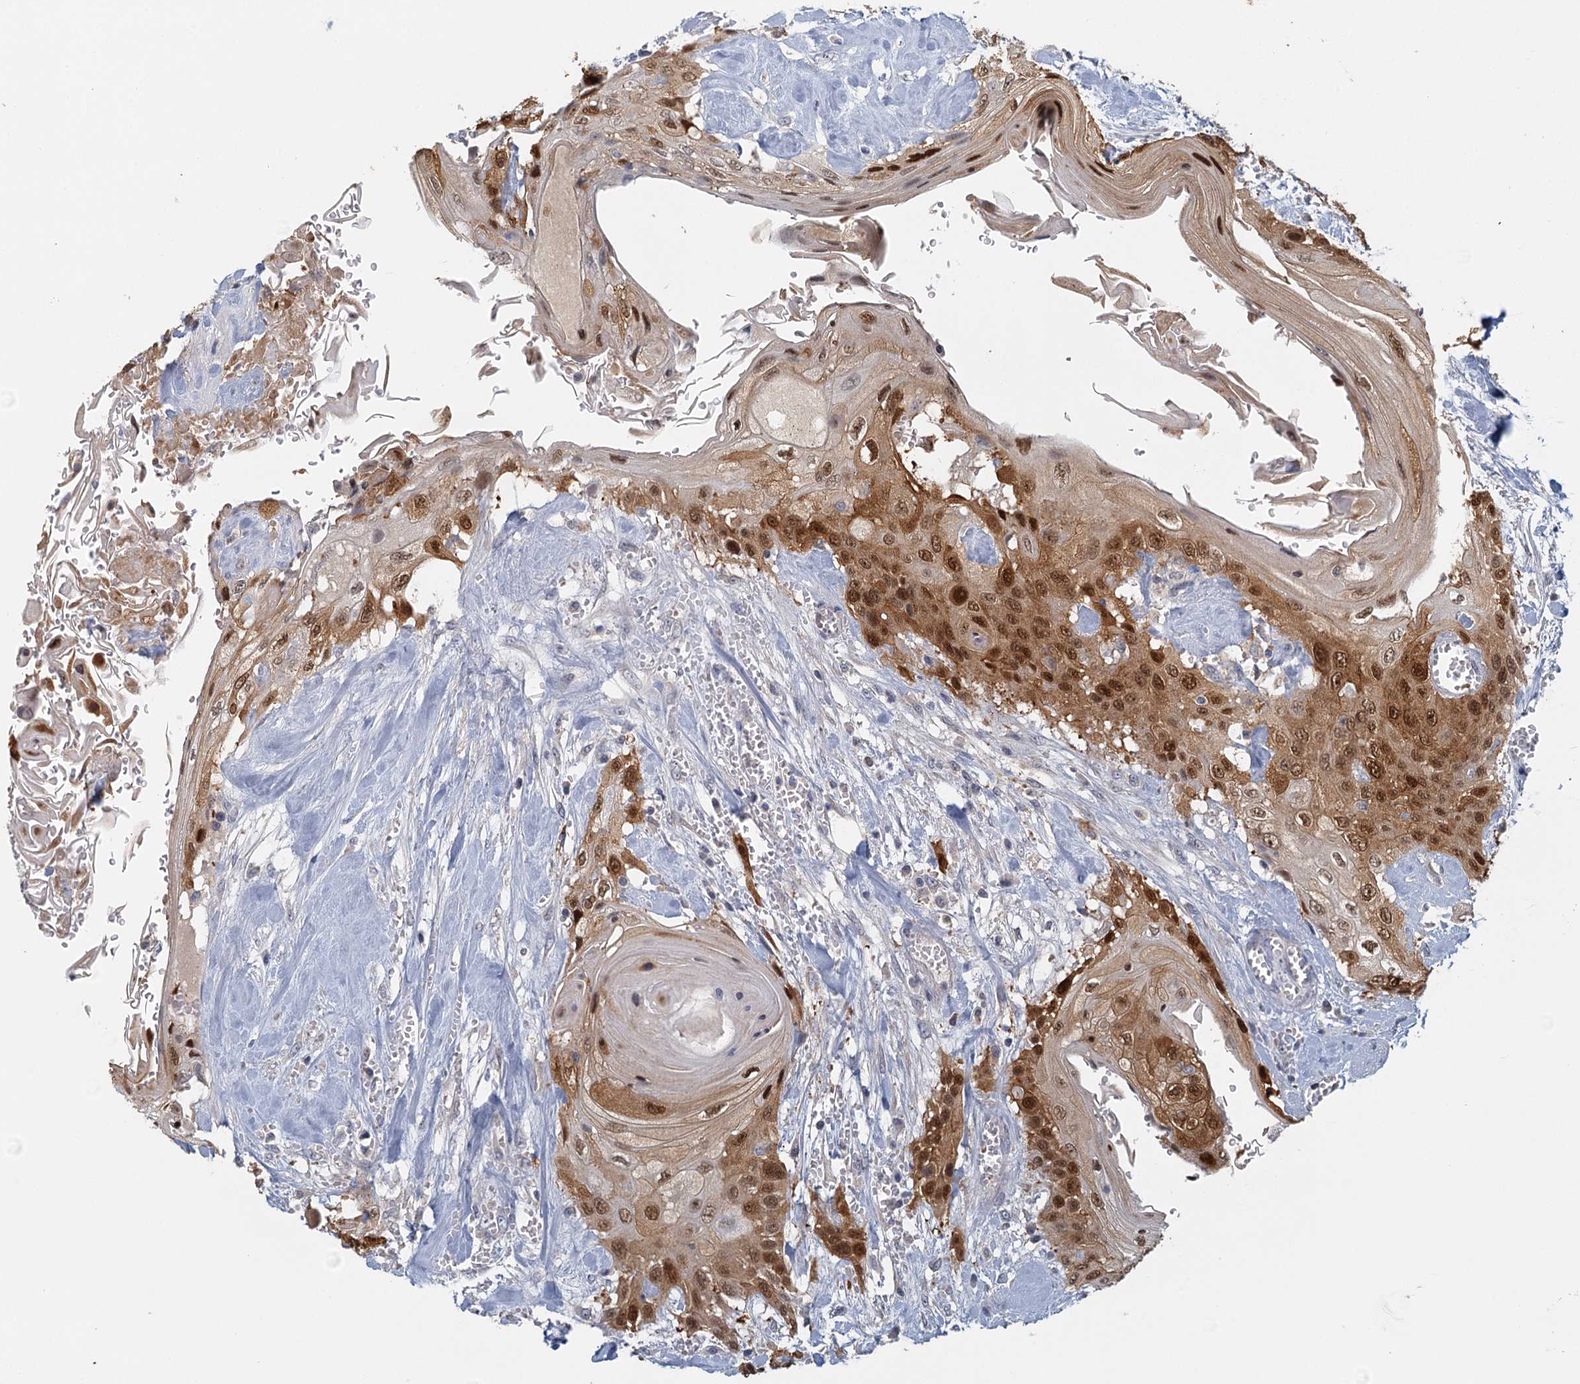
{"staining": {"intensity": "strong", "quantity": ">75%", "location": "cytoplasmic/membranous,nuclear"}, "tissue": "head and neck cancer", "cell_type": "Tumor cells", "image_type": "cancer", "snomed": [{"axis": "morphology", "description": "Squamous cell carcinoma, NOS"}, {"axis": "topography", "description": "Head-Neck"}], "caption": "There is high levels of strong cytoplasmic/membranous and nuclear positivity in tumor cells of squamous cell carcinoma (head and neck), as demonstrated by immunohistochemical staining (brown color).", "gene": "MYO7B", "patient": {"sex": "female", "age": 43}}